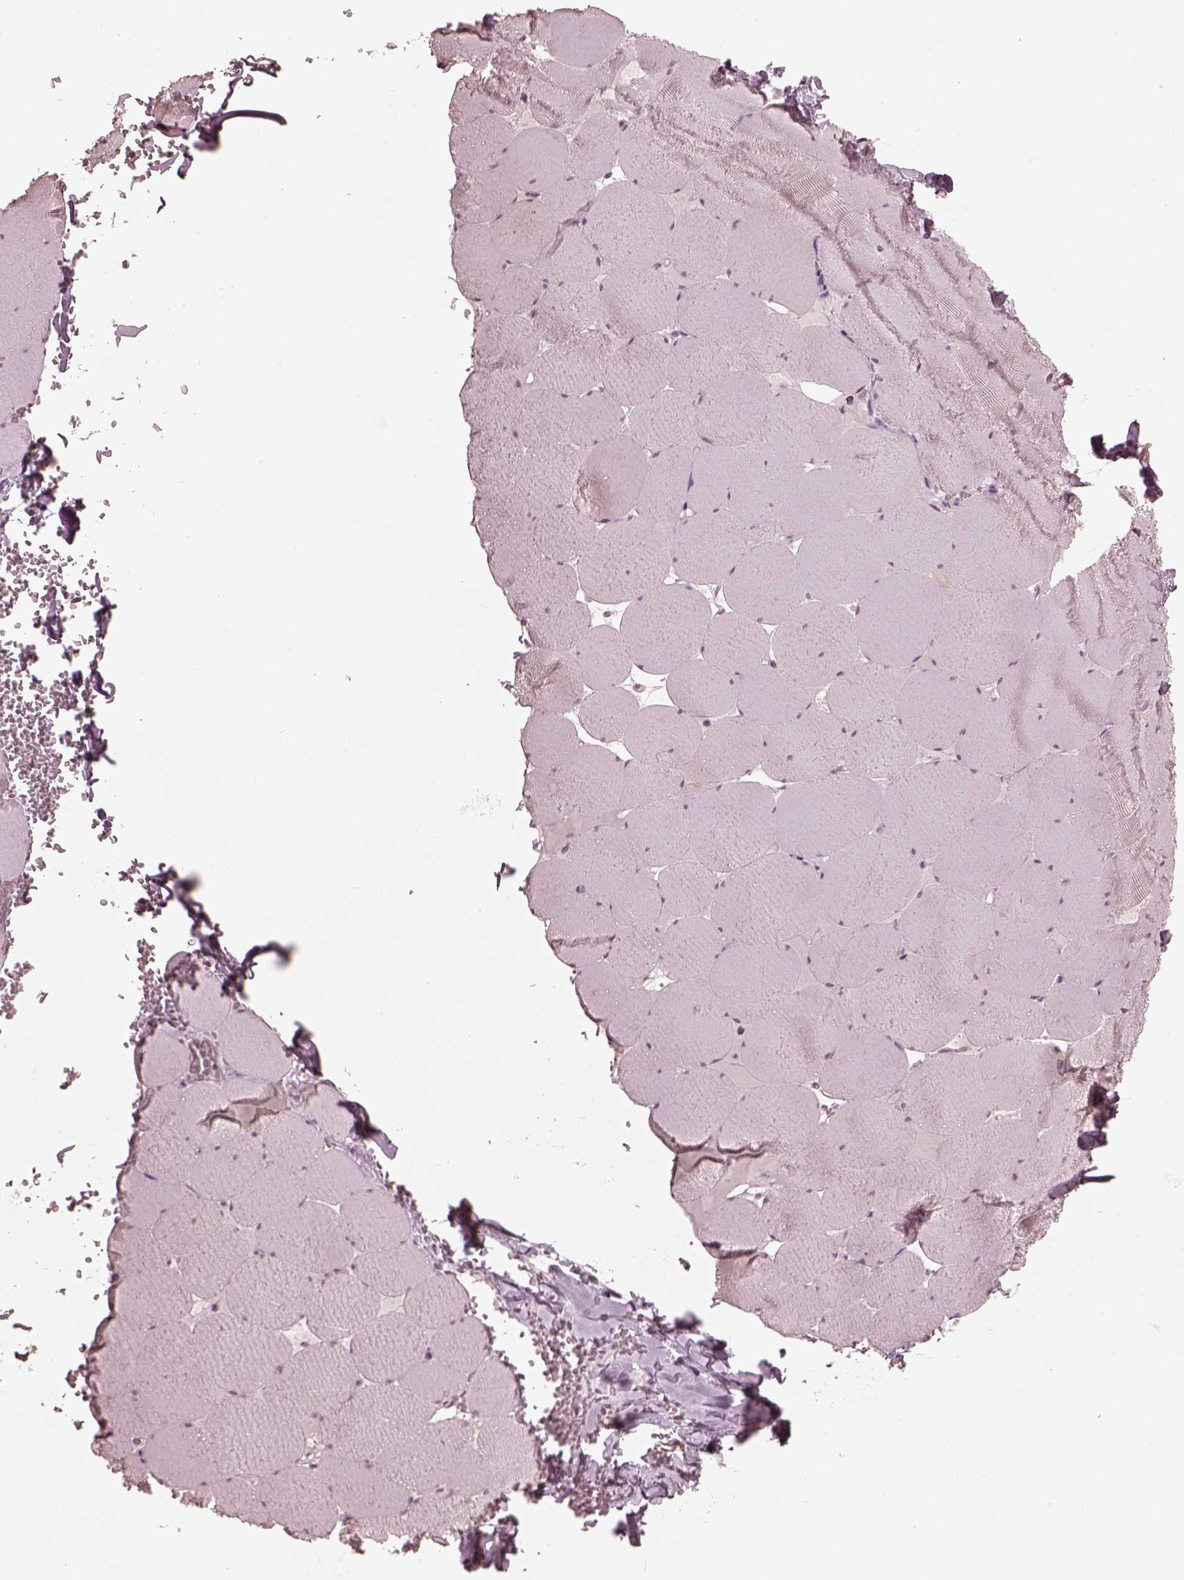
{"staining": {"intensity": "negative", "quantity": "none", "location": "none"}, "tissue": "skeletal muscle", "cell_type": "Myocytes", "image_type": "normal", "snomed": [{"axis": "morphology", "description": "Normal tissue, NOS"}, {"axis": "morphology", "description": "Malignant melanoma, Metastatic site"}, {"axis": "topography", "description": "Skeletal muscle"}], "caption": "An immunohistochemistry (IHC) histopathology image of unremarkable skeletal muscle is shown. There is no staining in myocytes of skeletal muscle. (IHC, brightfield microscopy, high magnification).", "gene": "OPTC", "patient": {"sex": "male", "age": 50}}